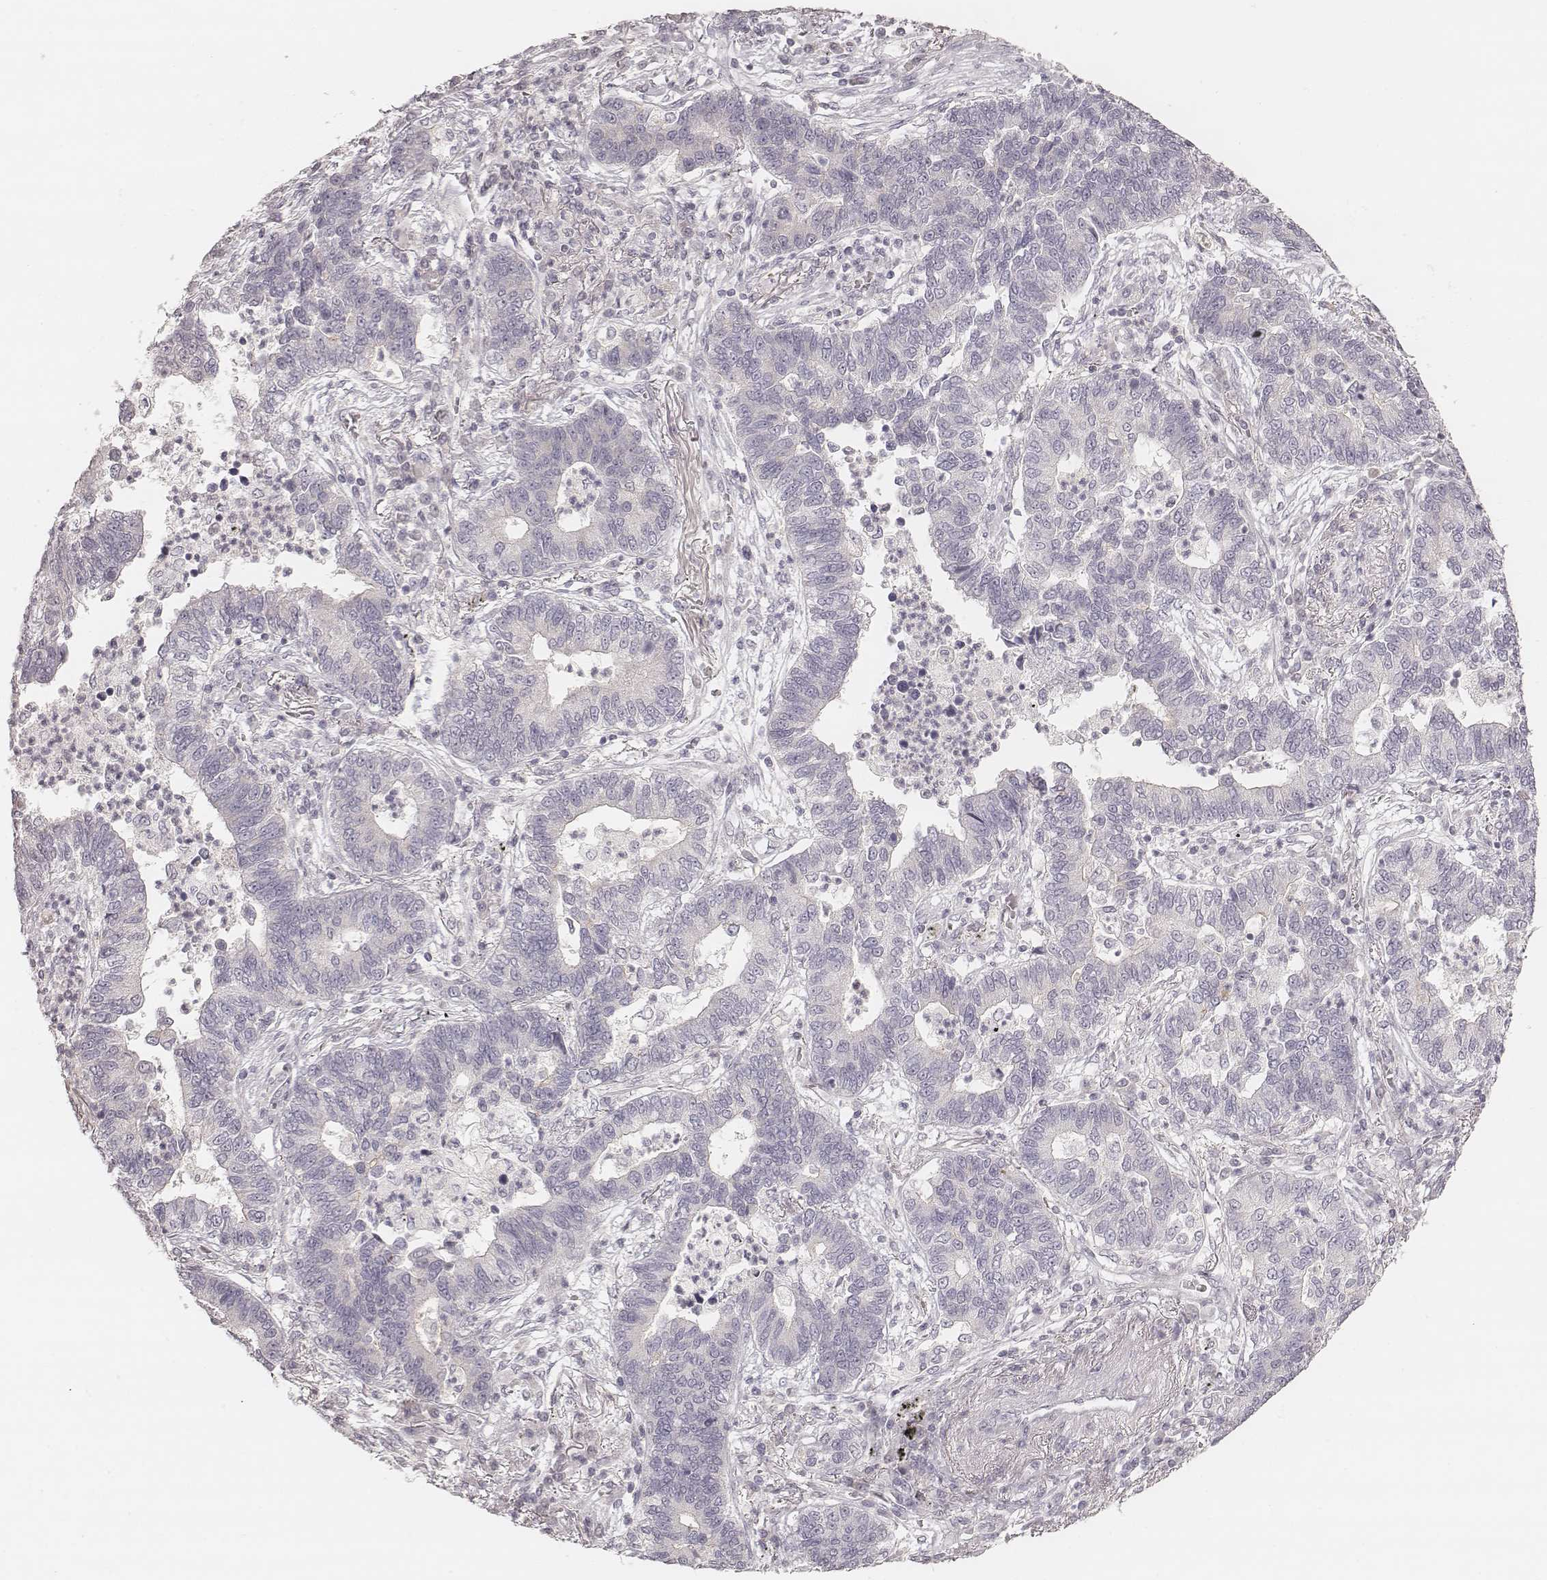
{"staining": {"intensity": "negative", "quantity": "none", "location": "none"}, "tissue": "lung cancer", "cell_type": "Tumor cells", "image_type": "cancer", "snomed": [{"axis": "morphology", "description": "Adenocarcinoma, NOS"}, {"axis": "topography", "description": "Lung"}], "caption": "Tumor cells are negative for protein expression in human lung cancer (adenocarcinoma).", "gene": "ACACB", "patient": {"sex": "female", "age": 57}}